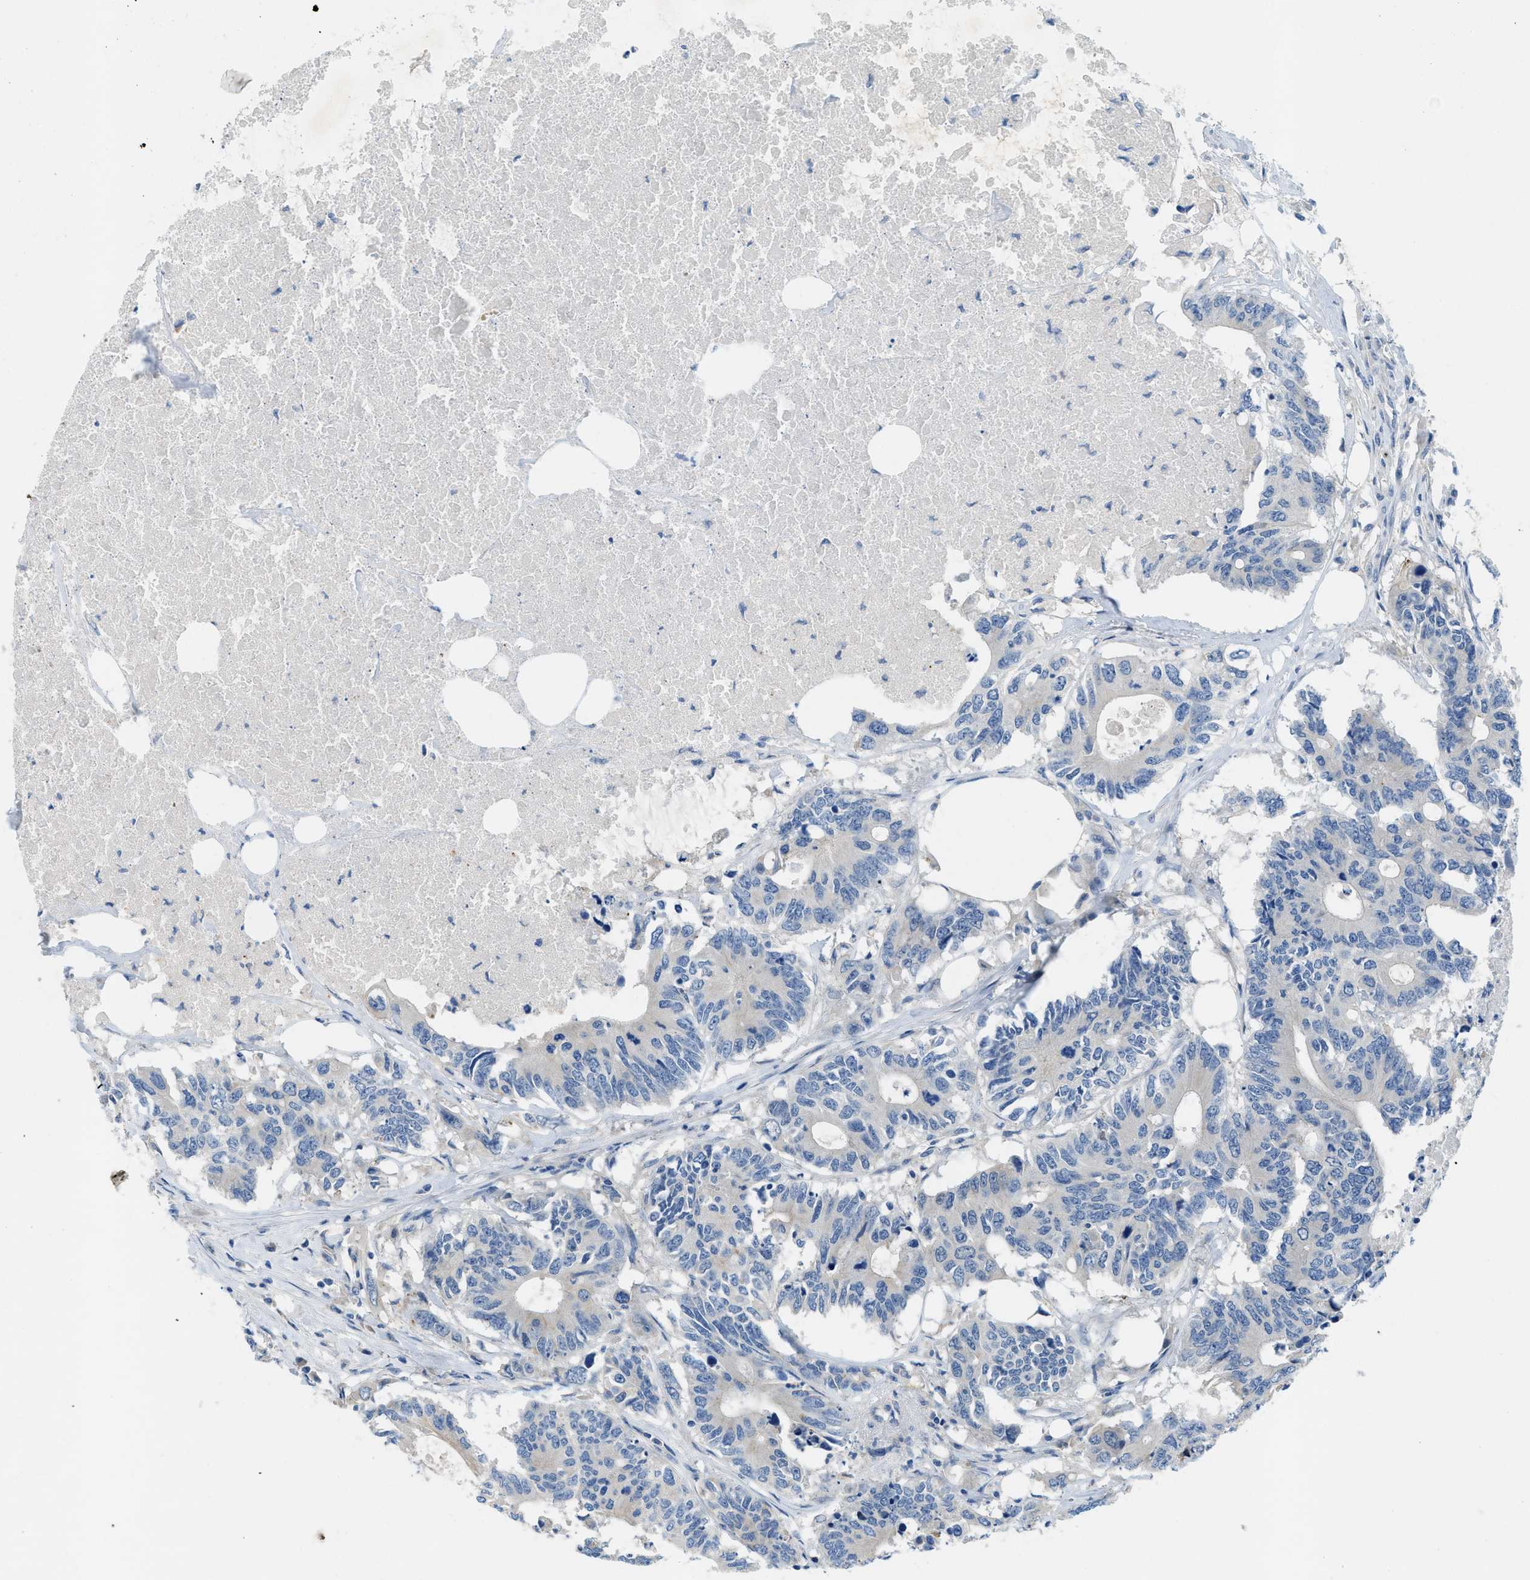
{"staining": {"intensity": "negative", "quantity": "none", "location": "none"}, "tissue": "colorectal cancer", "cell_type": "Tumor cells", "image_type": "cancer", "snomed": [{"axis": "morphology", "description": "Adenocarcinoma, NOS"}, {"axis": "topography", "description": "Colon"}], "caption": "Tumor cells are negative for brown protein staining in colorectal cancer (adenocarcinoma). (Immunohistochemistry (ihc), brightfield microscopy, high magnification).", "gene": "RIPK2", "patient": {"sex": "male", "age": 71}}